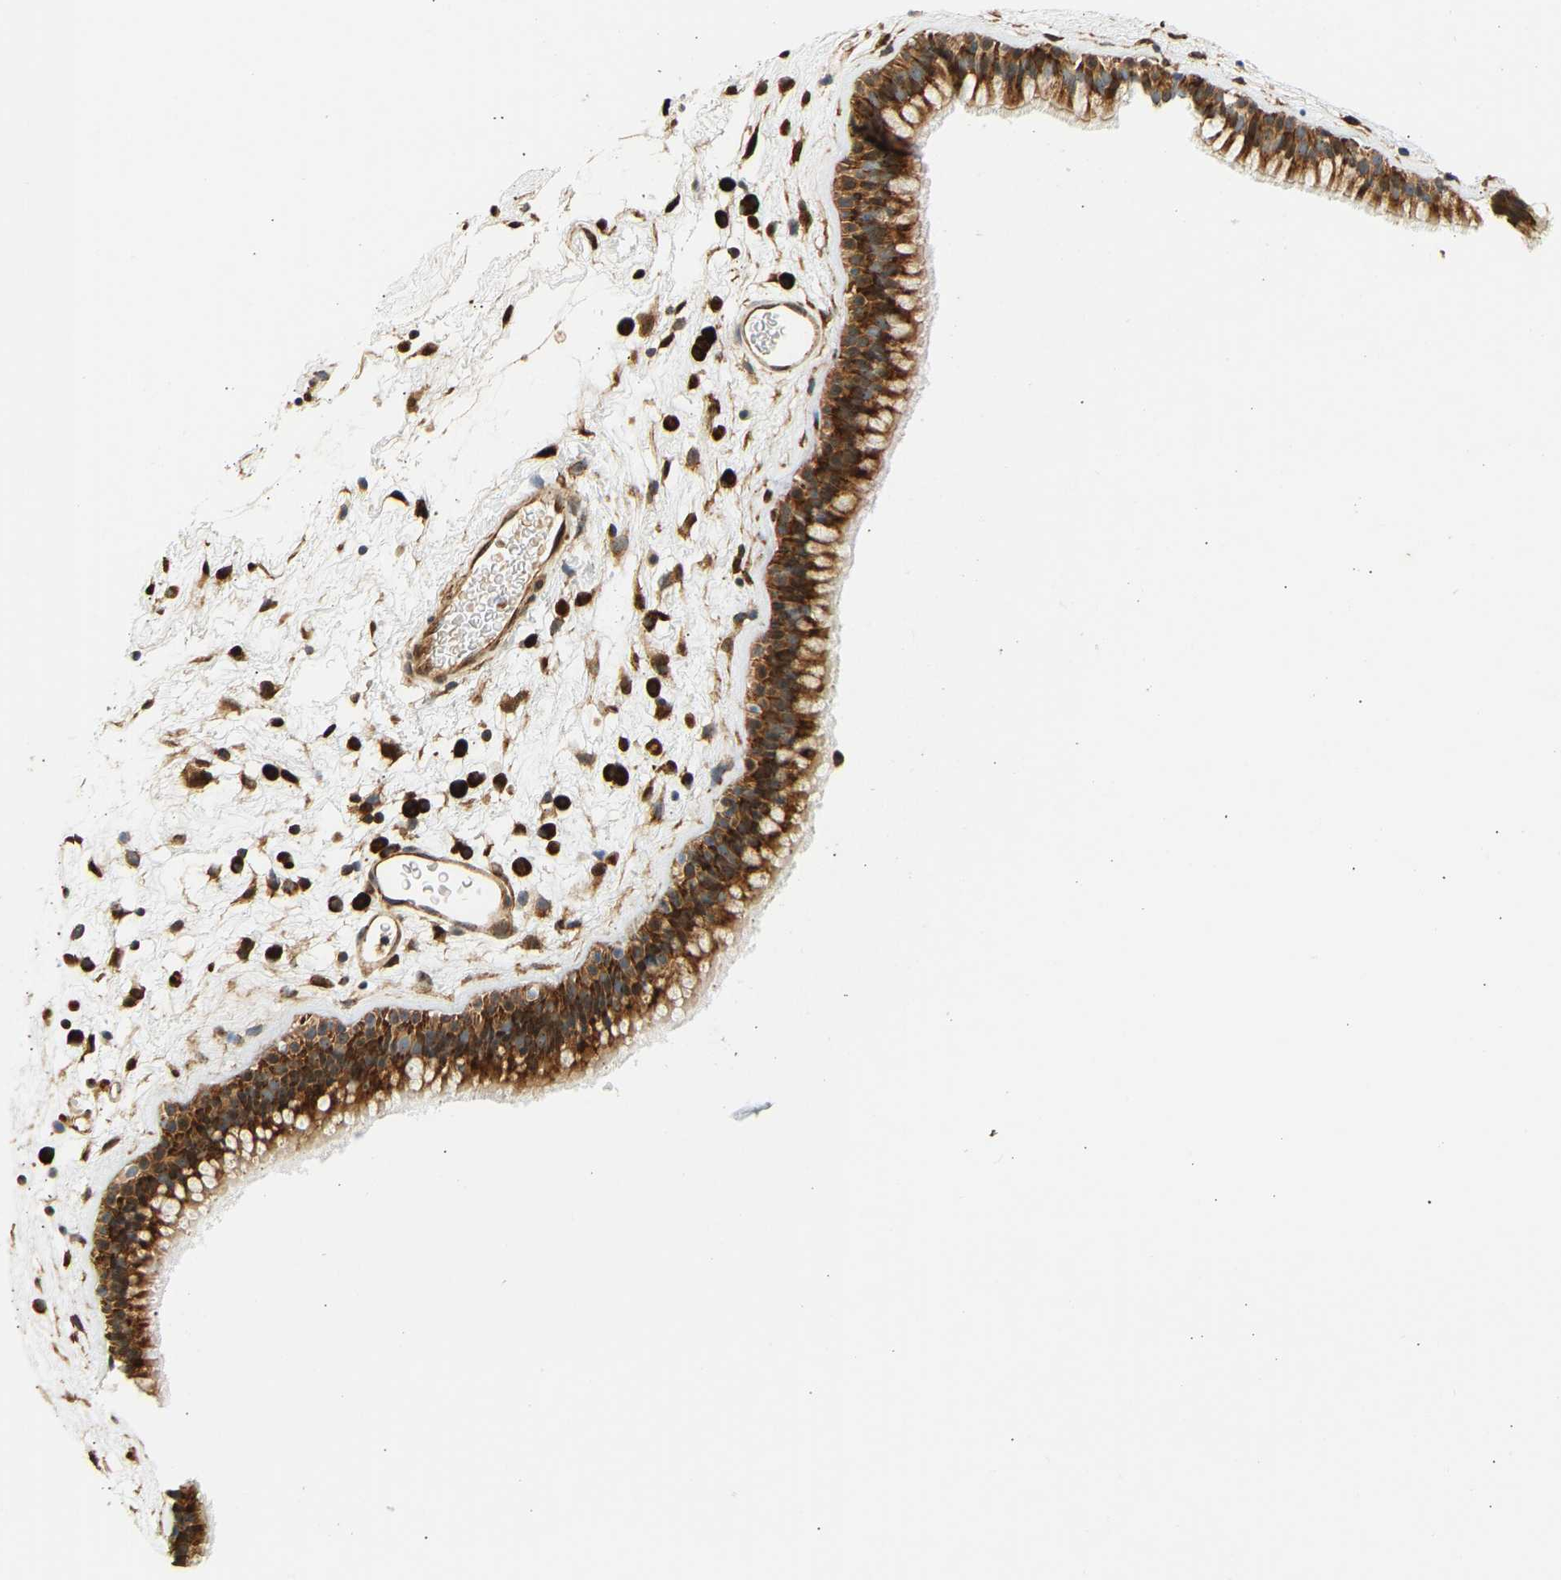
{"staining": {"intensity": "strong", "quantity": ">75%", "location": "cytoplasmic/membranous"}, "tissue": "nasopharynx", "cell_type": "Respiratory epithelial cells", "image_type": "normal", "snomed": [{"axis": "morphology", "description": "Normal tissue, NOS"}, {"axis": "morphology", "description": "Inflammation, NOS"}, {"axis": "topography", "description": "Nasopharynx"}], "caption": "DAB (3,3'-diaminobenzidine) immunohistochemical staining of benign human nasopharynx displays strong cytoplasmic/membranous protein expression in approximately >75% of respiratory epithelial cells.", "gene": "RPS14", "patient": {"sex": "male", "age": 48}}